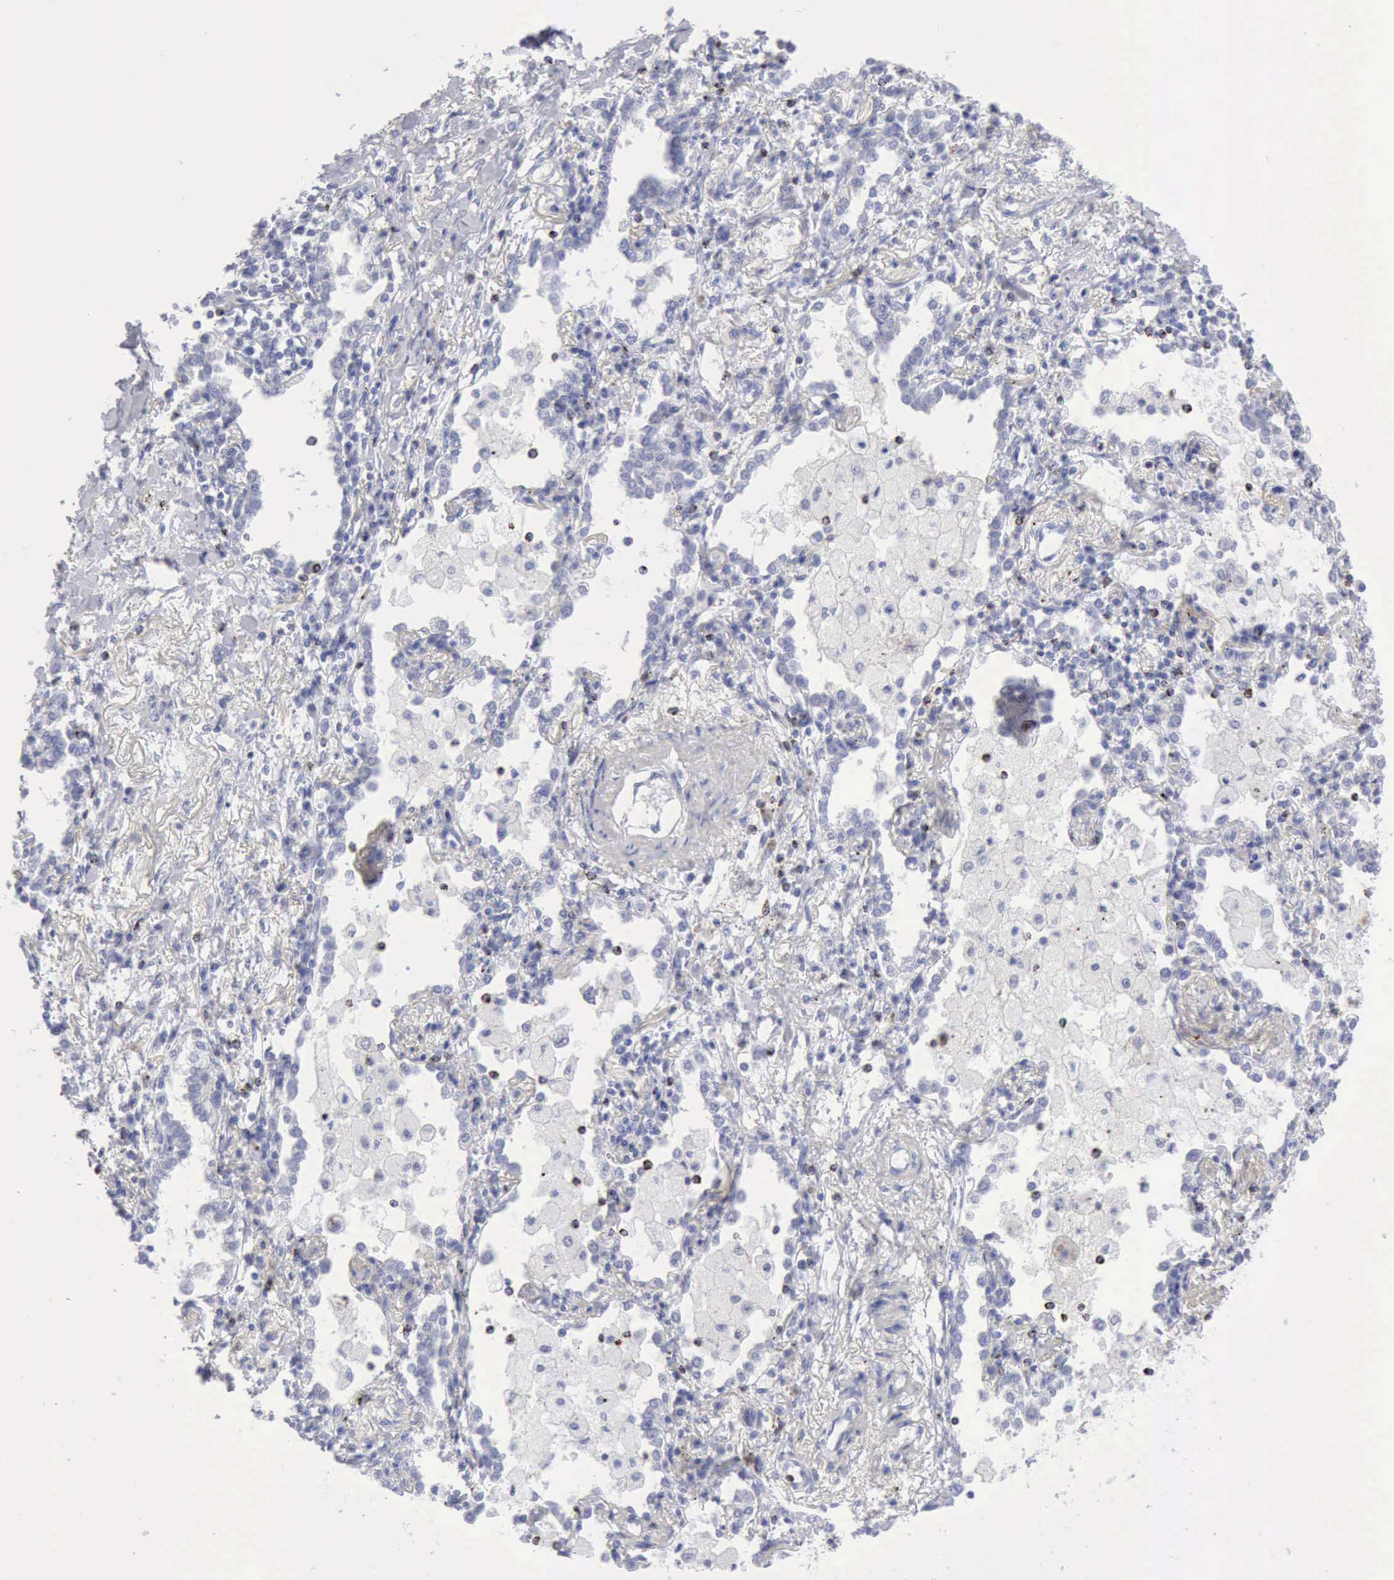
{"staining": {"intensity": "negative", "quantity": "none", "location": "none"}, "tissue": "lung cancer", "cell_type": "Tumor cells", "image_type": "cancer", "snomed": [{"axis": "morphology", "description": "Adenocarcinoma, NOS"}, {"axis": "topography", "description": "Lung"}], "caption": "This is a image of immunohistochemistry (IHC) staining of lung cancer, which shows no positivity in tumor cells. The staining was performed using DAB to visualize the protein expression in brown, while the nuclei were stained in blue with hematoxylin (Magnification: 20x).", "gene": "GZMB", "patient": {"sex": "male", "age": 60}}